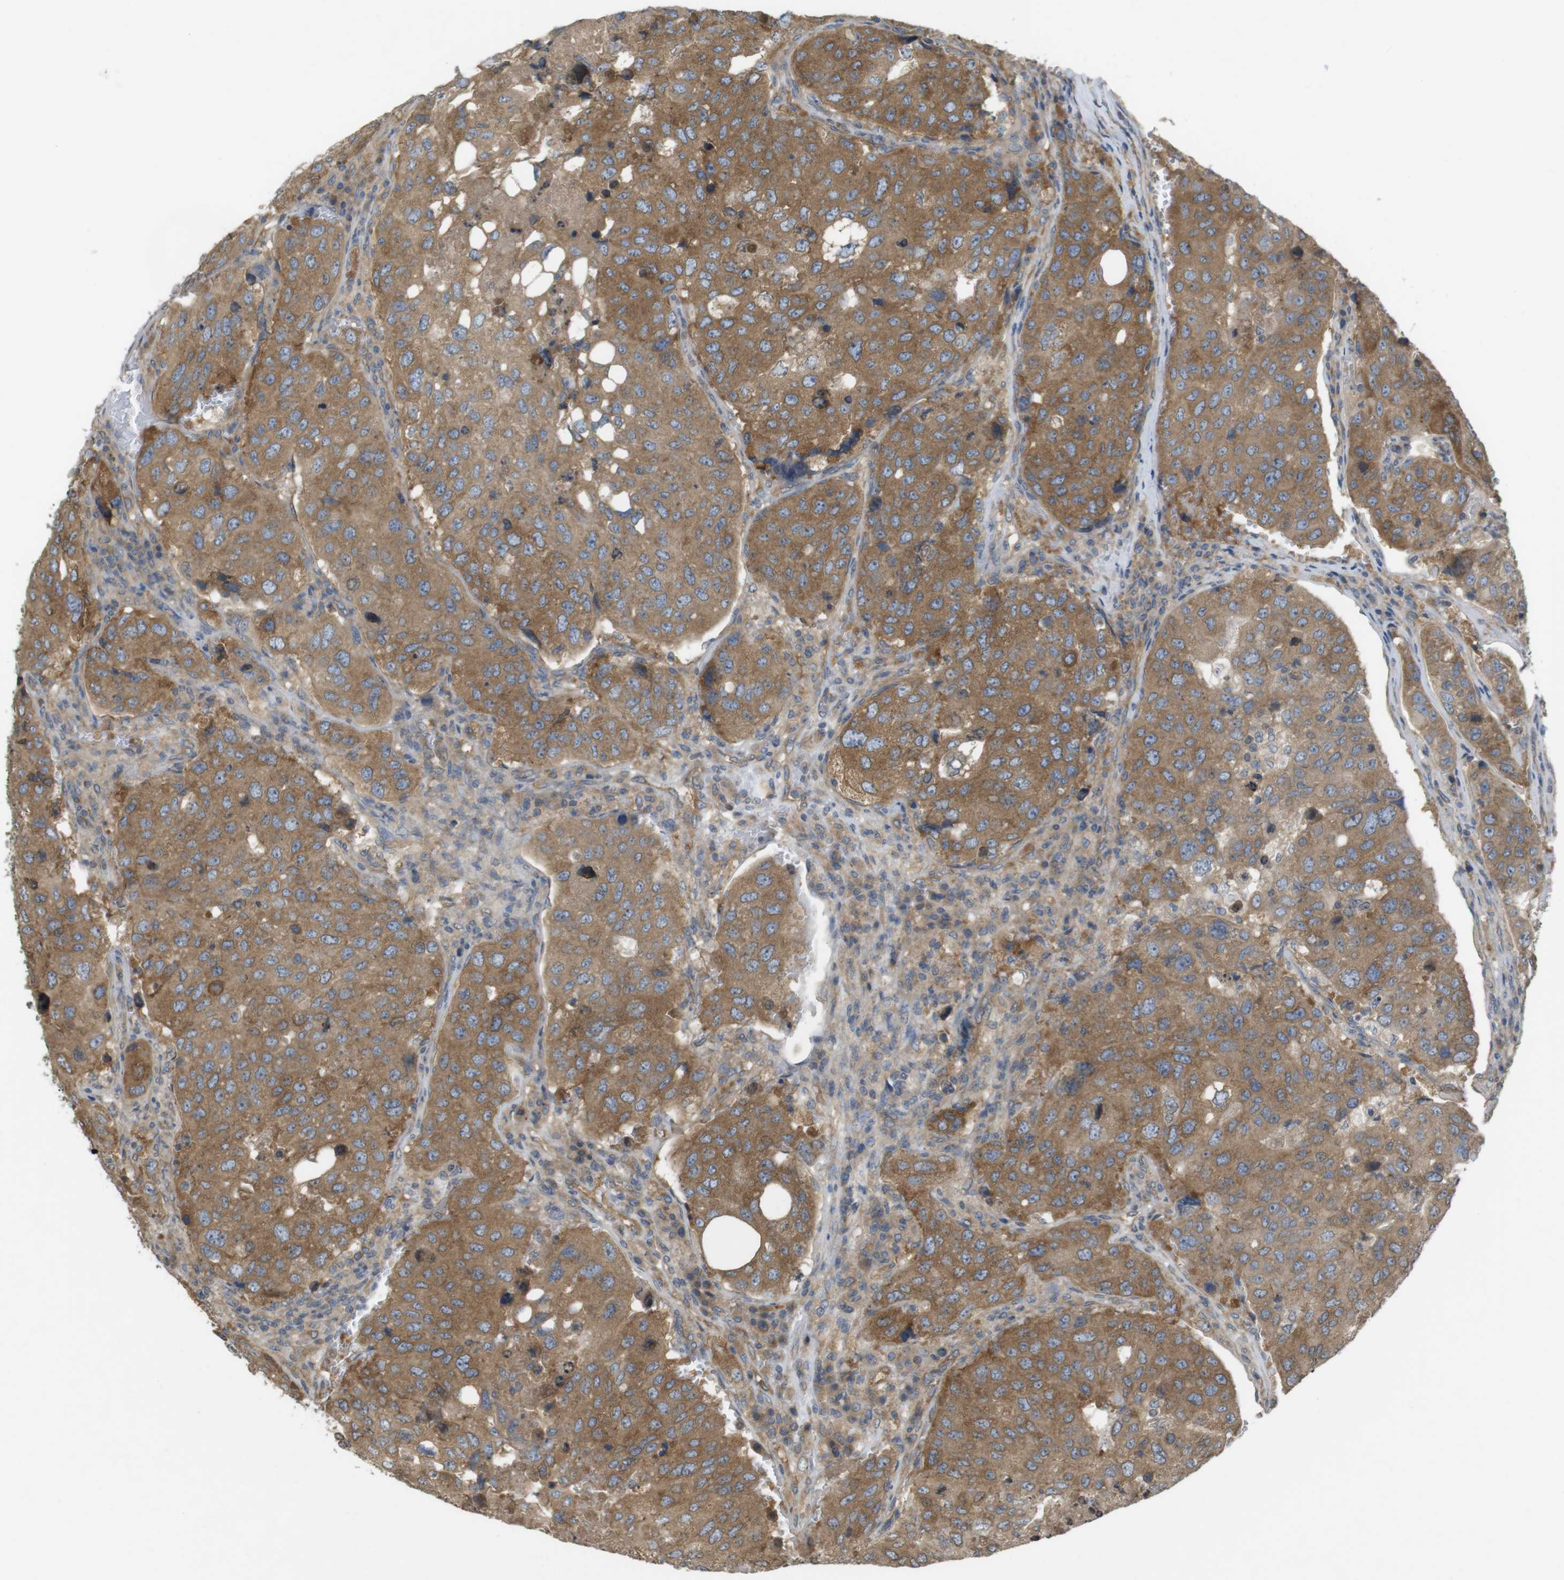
{"staining": {"intensity": "moderate", "quantity": ">75%", "location": "cytoplasmic/membranous"}, "tissue": "urothelial cancer", "cell_type": "Tumor cells", "image_type": "cancer", "snomed": [{"axis": "morphology", "description": "Urothelial carcinoma, High grade"}, {"axis": "topography", "description": "Lymph node"}, {"axis": "topography", "description": "Urinary bladder"}], "caption": "About >75% of tumor cells in human high-grade urothelial carcinoma display moderate cytoplasmic/membranous protein staining as visualized by brown immunohistochemical staining.", "gene": "KIF5B", "patient": {"sex": "male", "age": 51}}